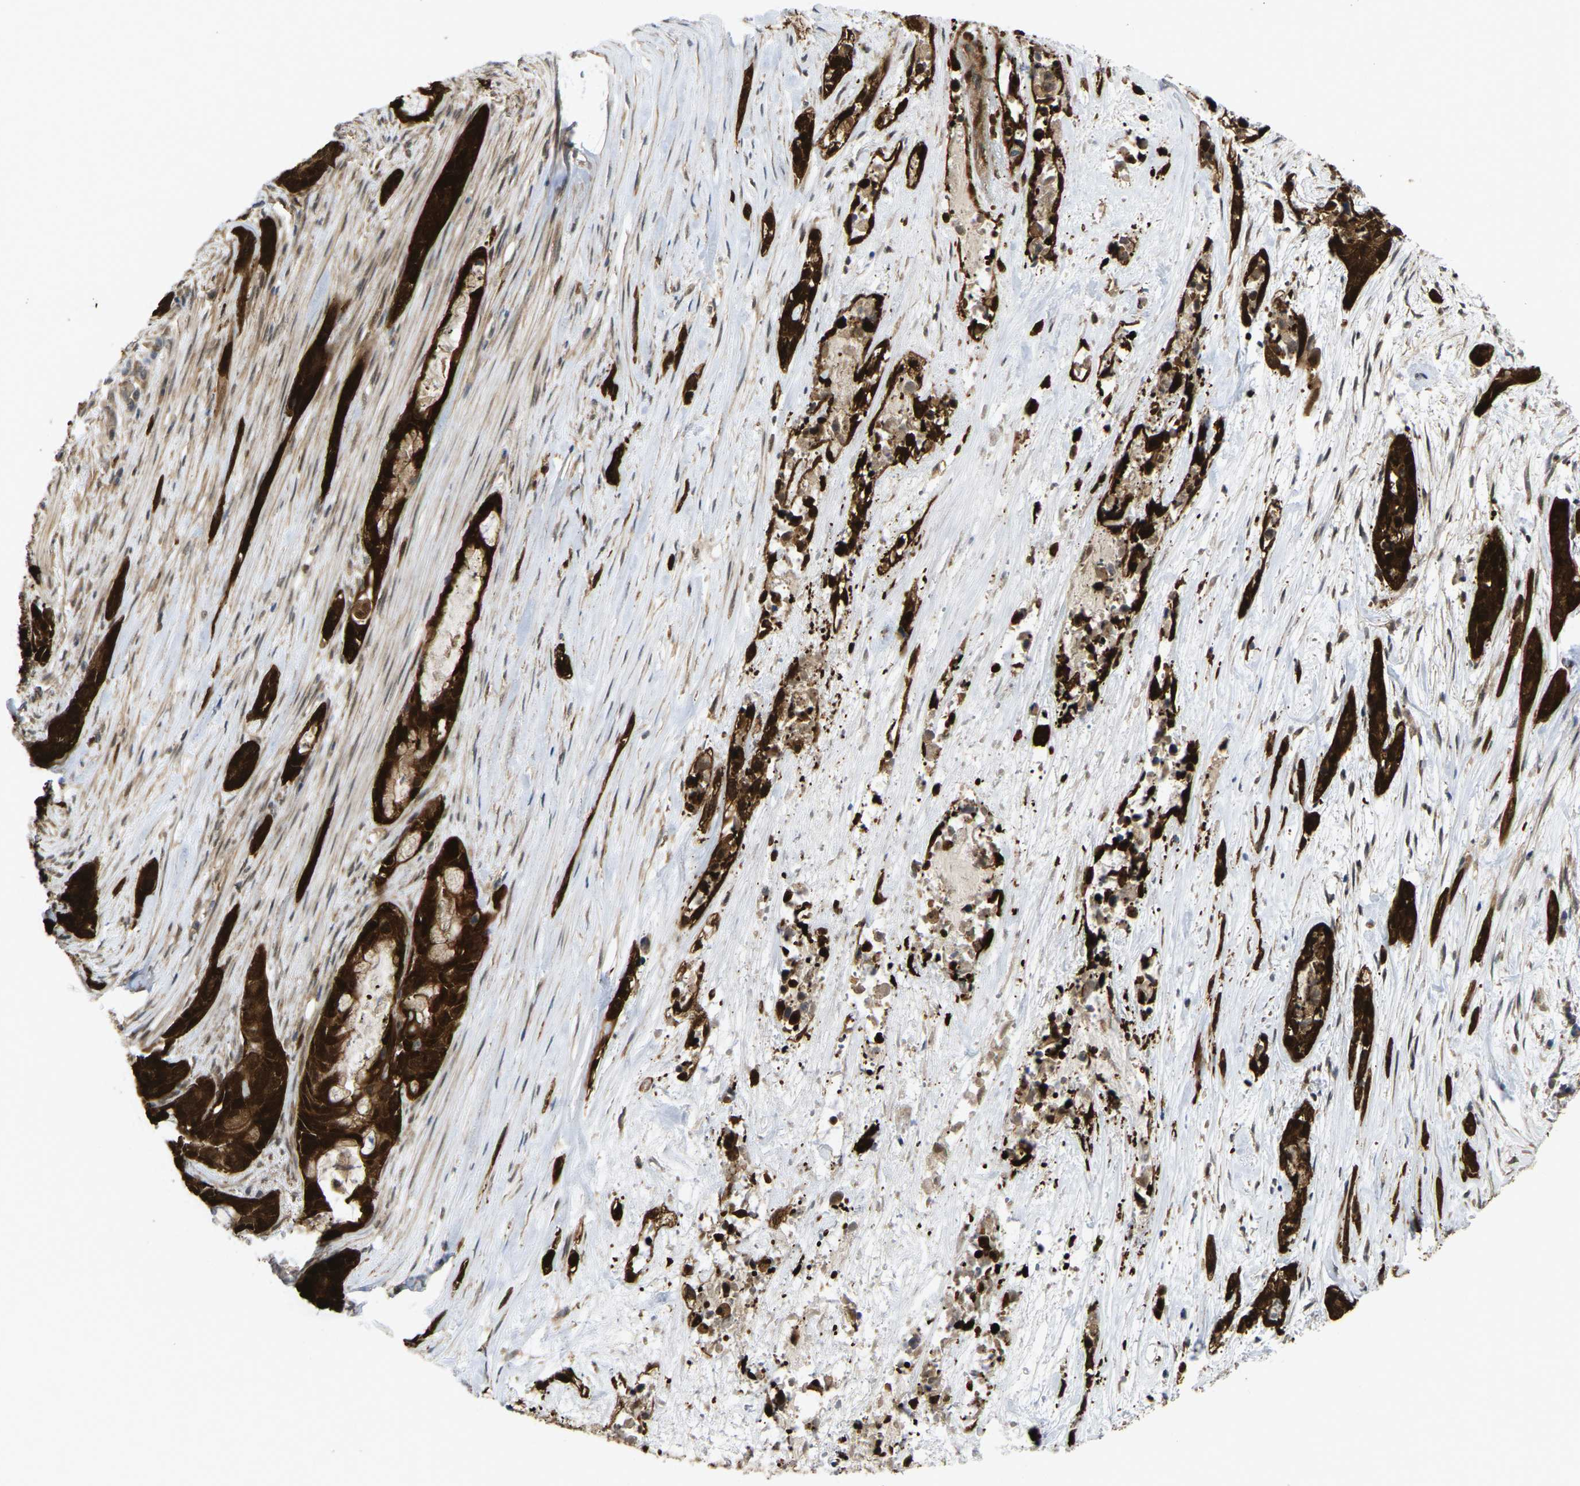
{"staining": {"intensity": "strong", "quantity": ">75%", "location": "cytoplasmic/membranous,nuclear"}, "tissue": "pancreatic cancer", "cell_type": "Tumor cells", "image_type": "cancer", "snomed": [{"axis": "morphology", "description": "Adenocarcinoma, NOS"}, {"axis": "topography", "description": "Pancreas"}], "caption": "IHC (DAB (3,3'-diaminobenzidine)) staining of pancreatic adenocarcinoma shows strong cytoplasmic/membranous and nuclear protein positivity in about >75% of tumor cells.", "gene": "SERPINB5", "patient": {"sex": "male", "age": 53}}